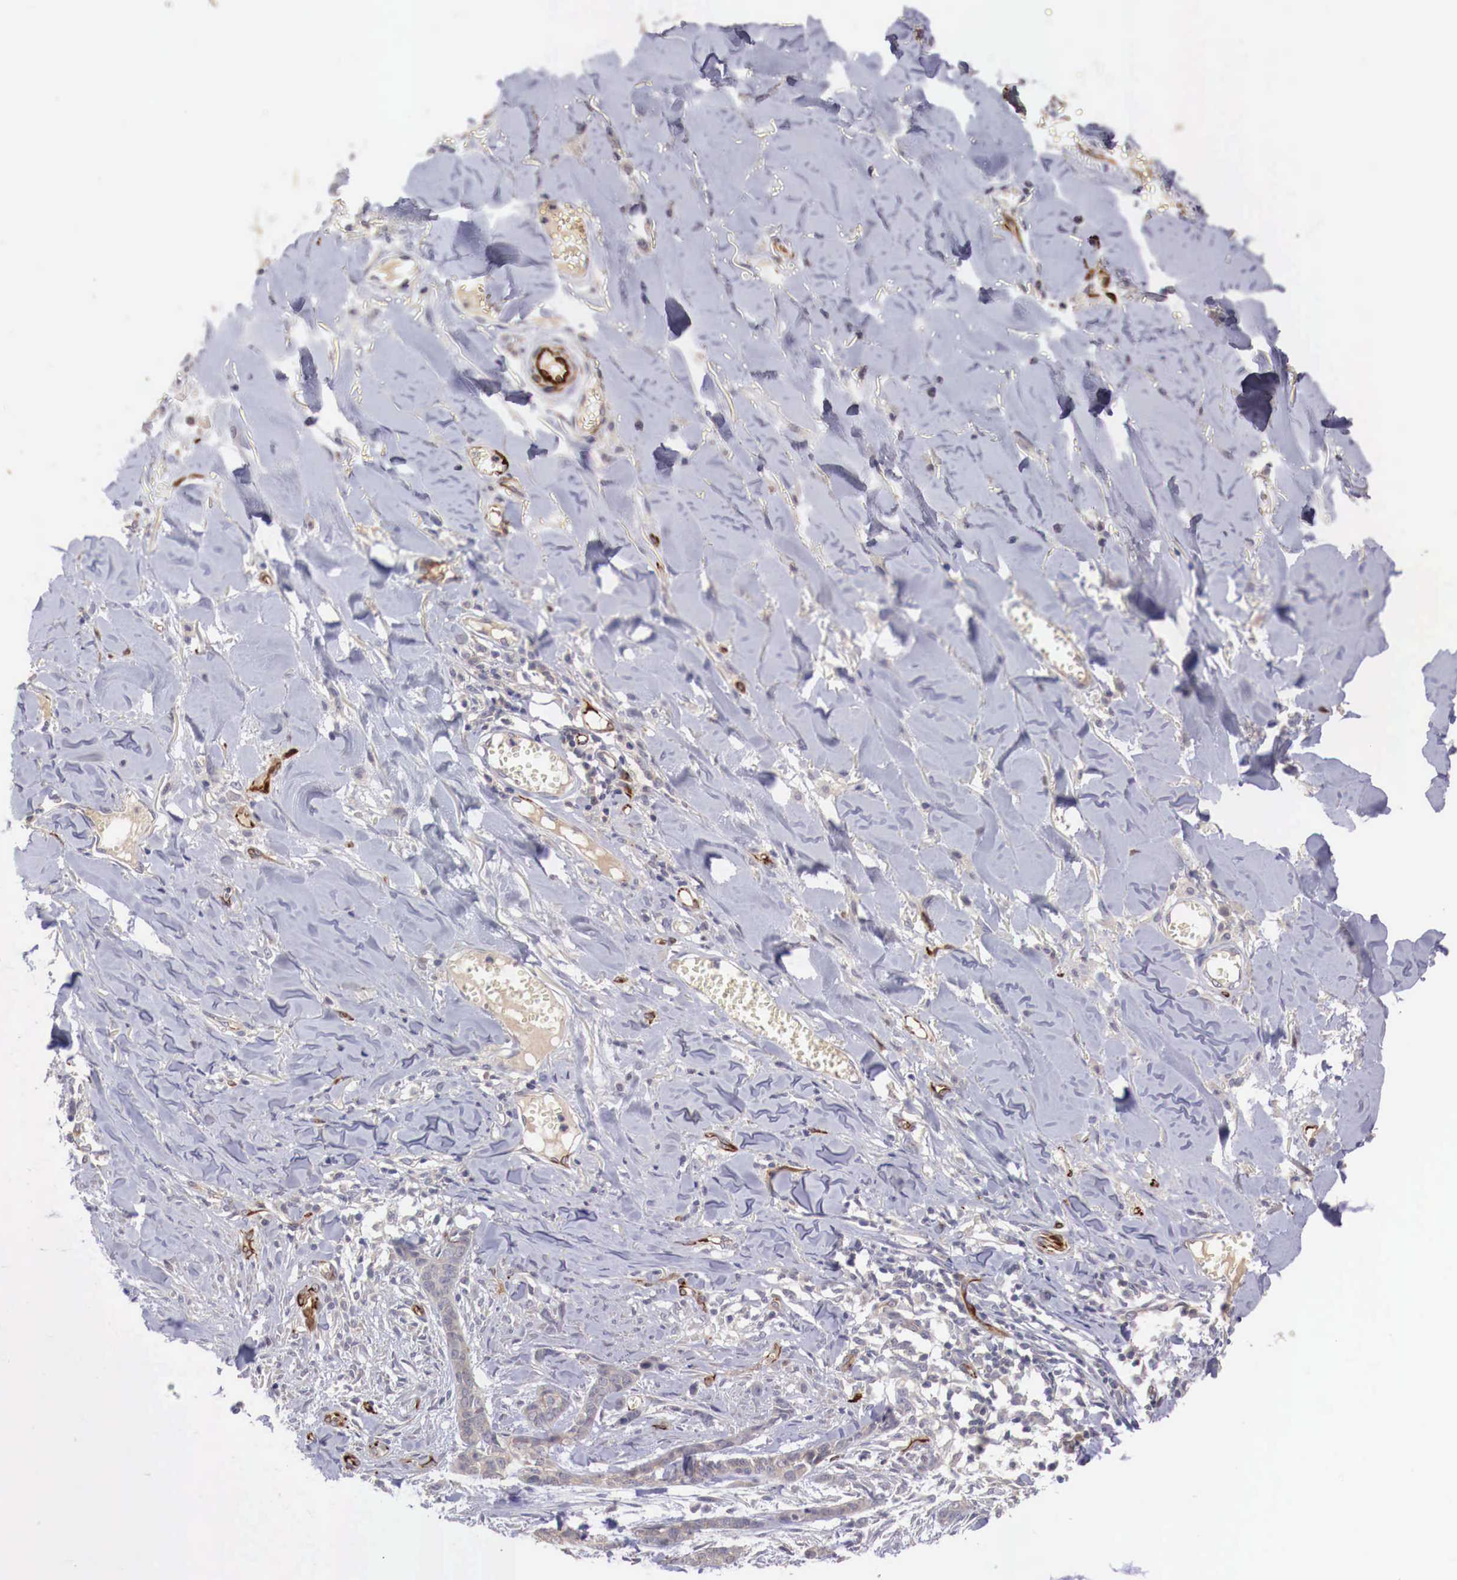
{"staining": {"intensity": "negative", "quantity": "none", "location": "none"}, "tissue": "skin cancer", "cell_type": "Tumor cells", "image_type": "cancer", "snomed": [{"axis": "morphology", "description": "Normal tissue, NOS"}, {"axis": "morphology", "description": "Basal cell carcinoma"}, {"axis": "topography", "description": "Skin"}], "caption": "An IHC micrograph of skin cancer (basal cell carcinoma) is shown. There is no staining in tumor cells of skin cancer (basal cell carcinoma).", "gene": "WT1", "patient": {"sex": "female", "age": 65}}